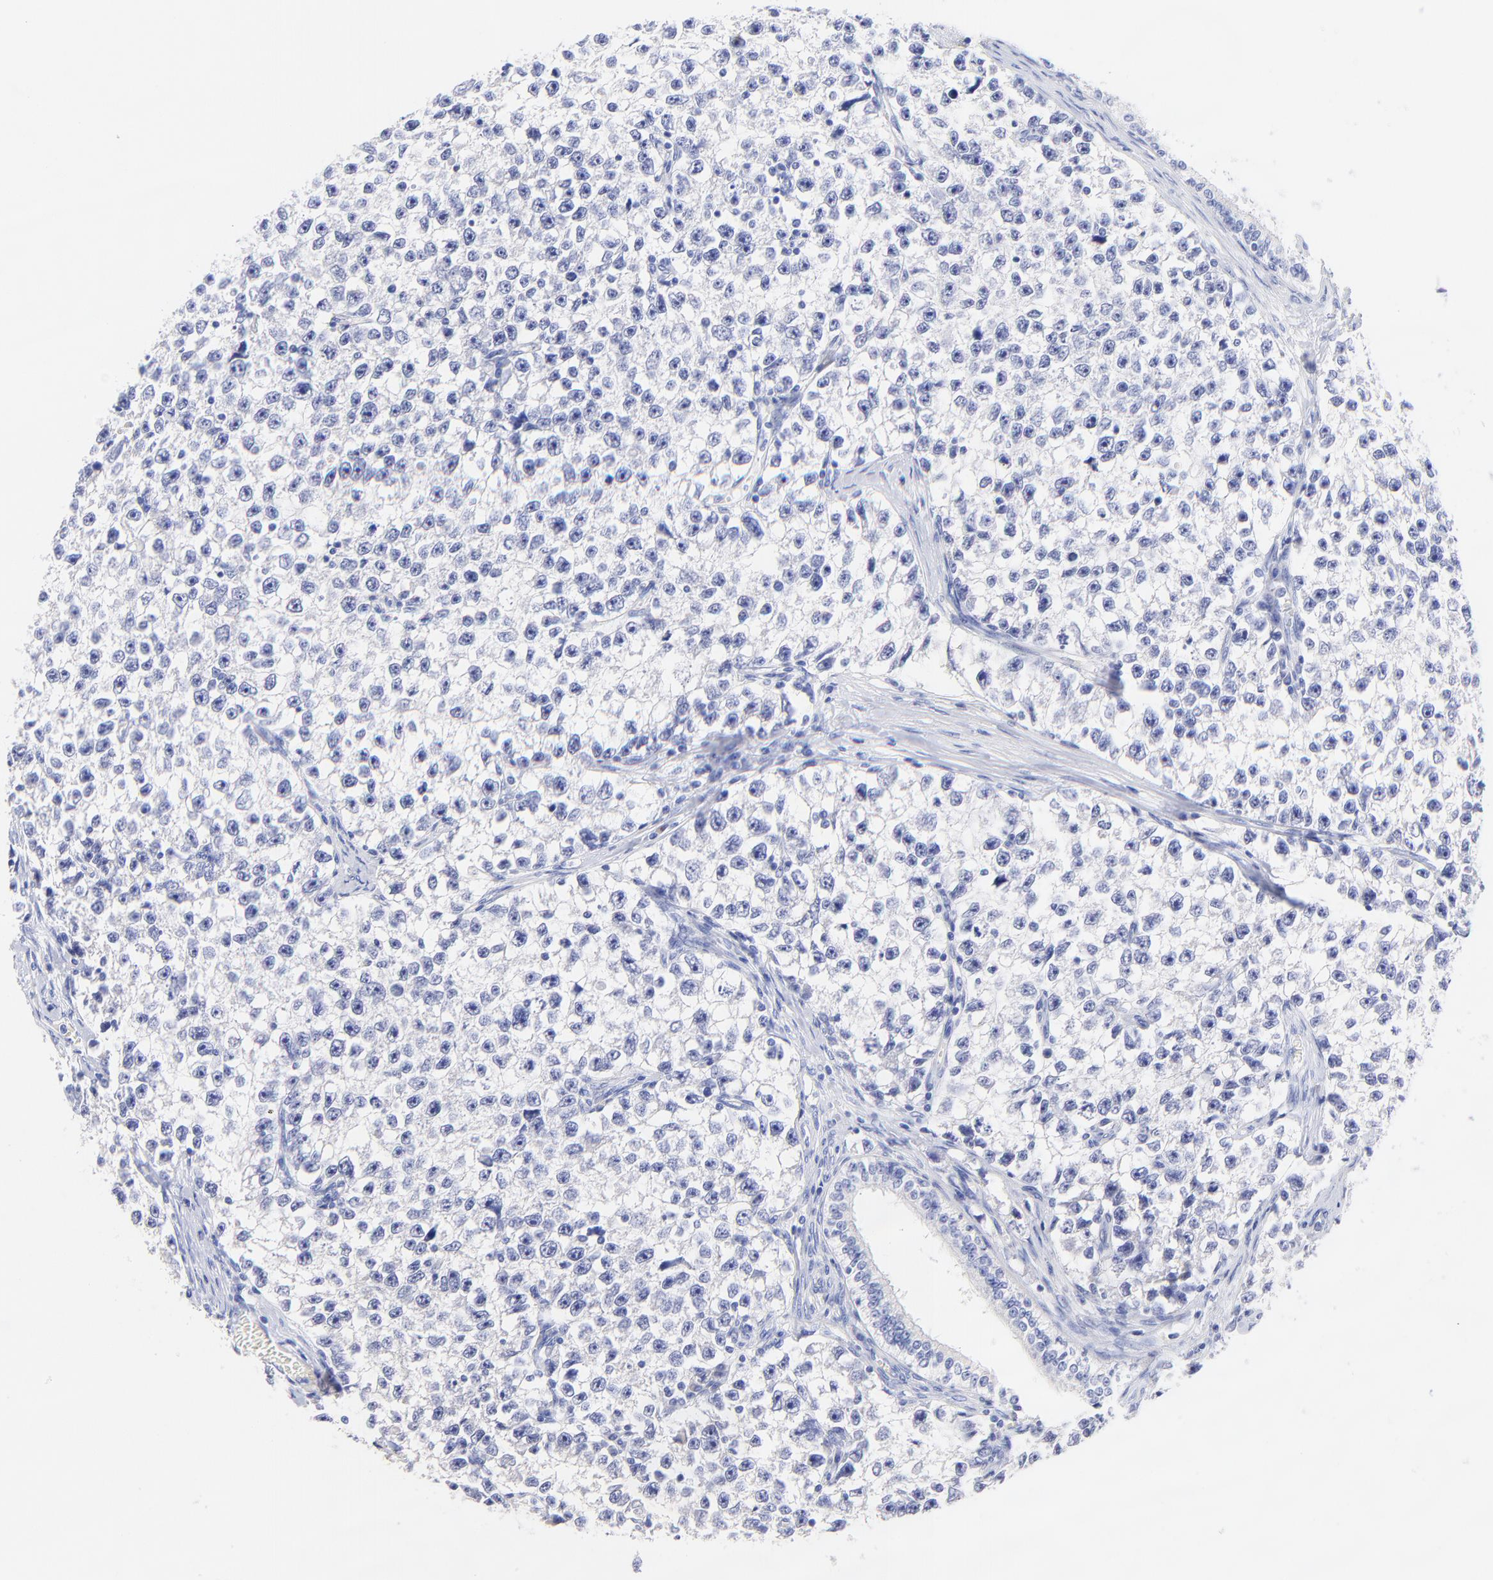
{"staining": {"intensity": "negative", "quantity": "none", "location": "none"}, "tissue": "testis cancer", "cell_type": "Tumor cells", "image_type": "cancer", "snomed": [{"axis": "morphology", "description": "Seminoma, NOS"}, {"axis": "morphology", "description": "Carcinoma, Embryonal, NOS"}, {"axis": "topography", "description": "Testis"}], "caption": "Testis cancer was stained to show a protein in brown. There is no significant staining in tumor cells.", "gene": "RAB3A", "patient": {"sex": "male", "age": 30}}